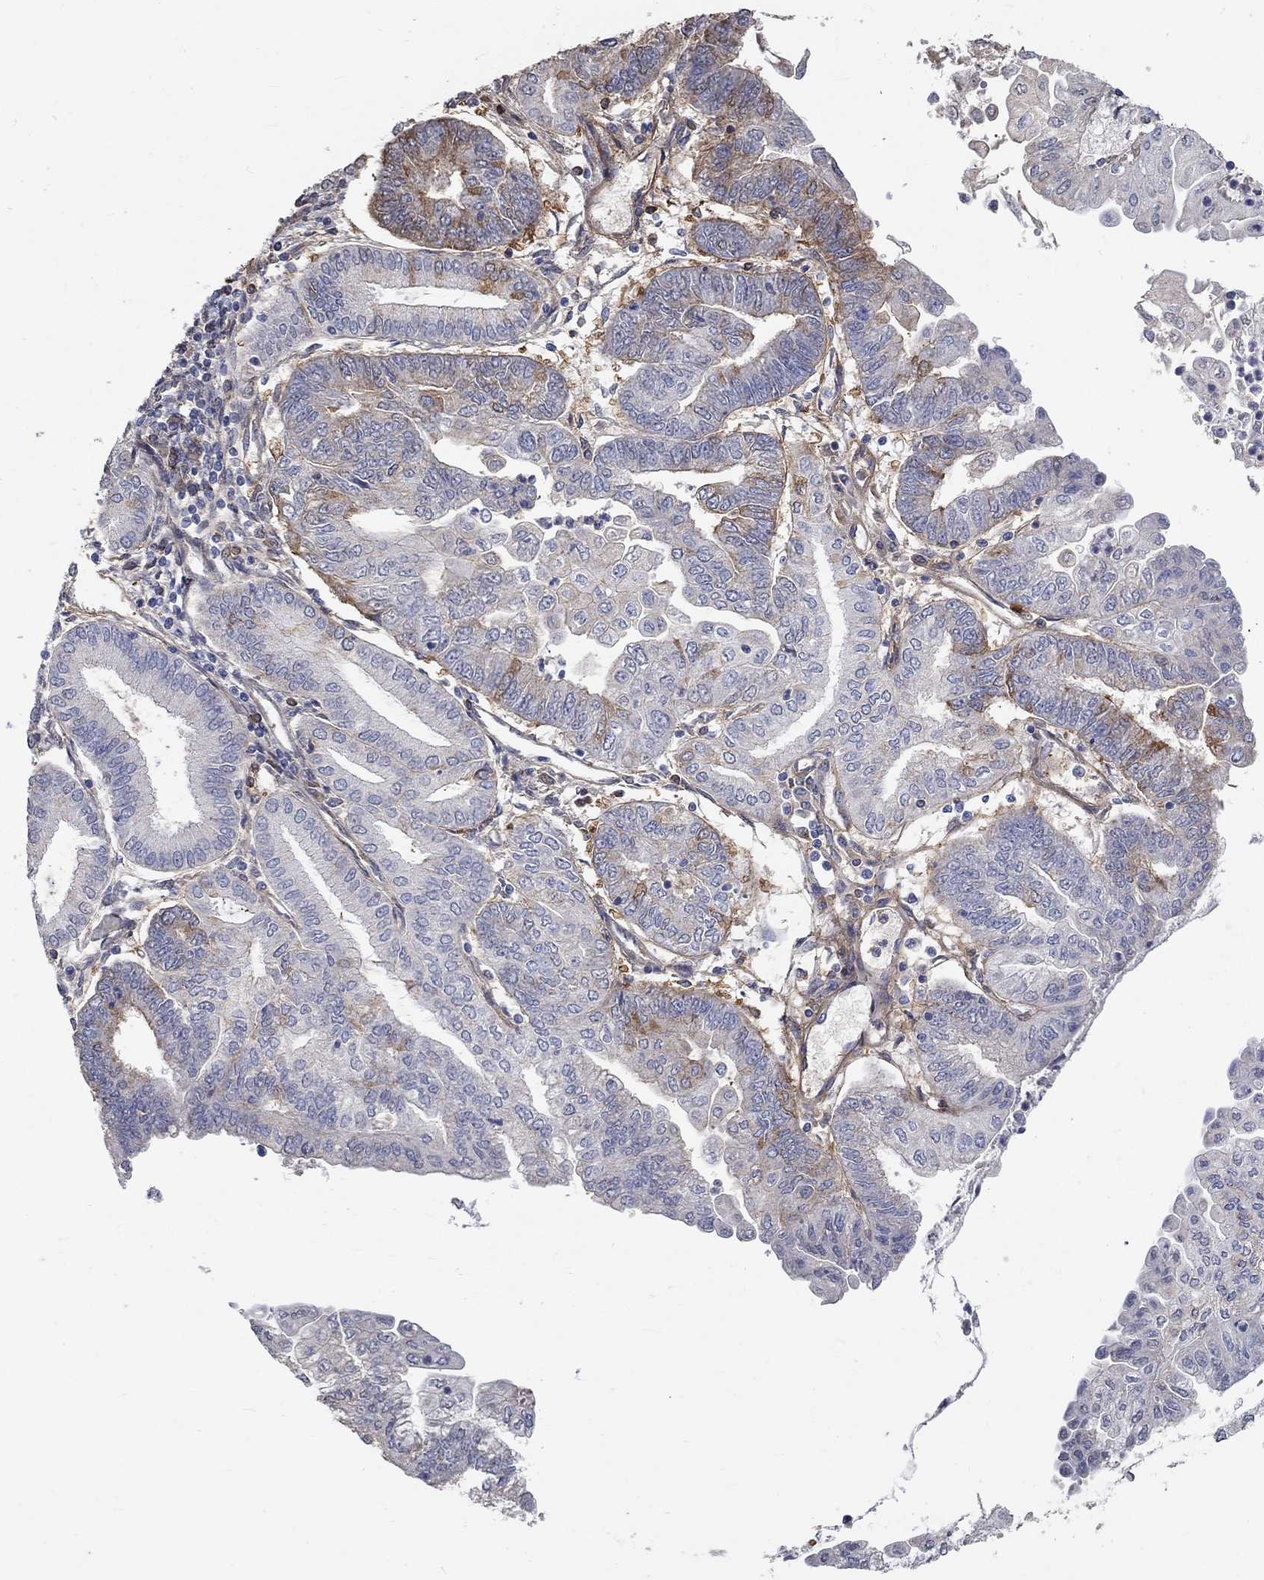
{"staining": {"intensity": "moderate", "quantity": "<25%", "location": "cytoplasmic/membranous"}, "tissue": "endometrial cancer", "cell_type": "Tumor cells", "image_type": "cancer", "snomed": [{"axis": "morphology", "description": "Adenocarcinoma, NOS"}, {"axis": "topography", "description": "Endometrium"}], "caption": "This photomicrograph exhibits adenocarcinoma (endometrial) stained with immunohistochemistry (IHC) to label a protein in brown. The cytoplasmic/membranous of tumor cells show moderate positivity for the protein. Nuclei are counter-stained blue.", "gene": "FGF2", "patient": {"sex": "female", "age": 55}}